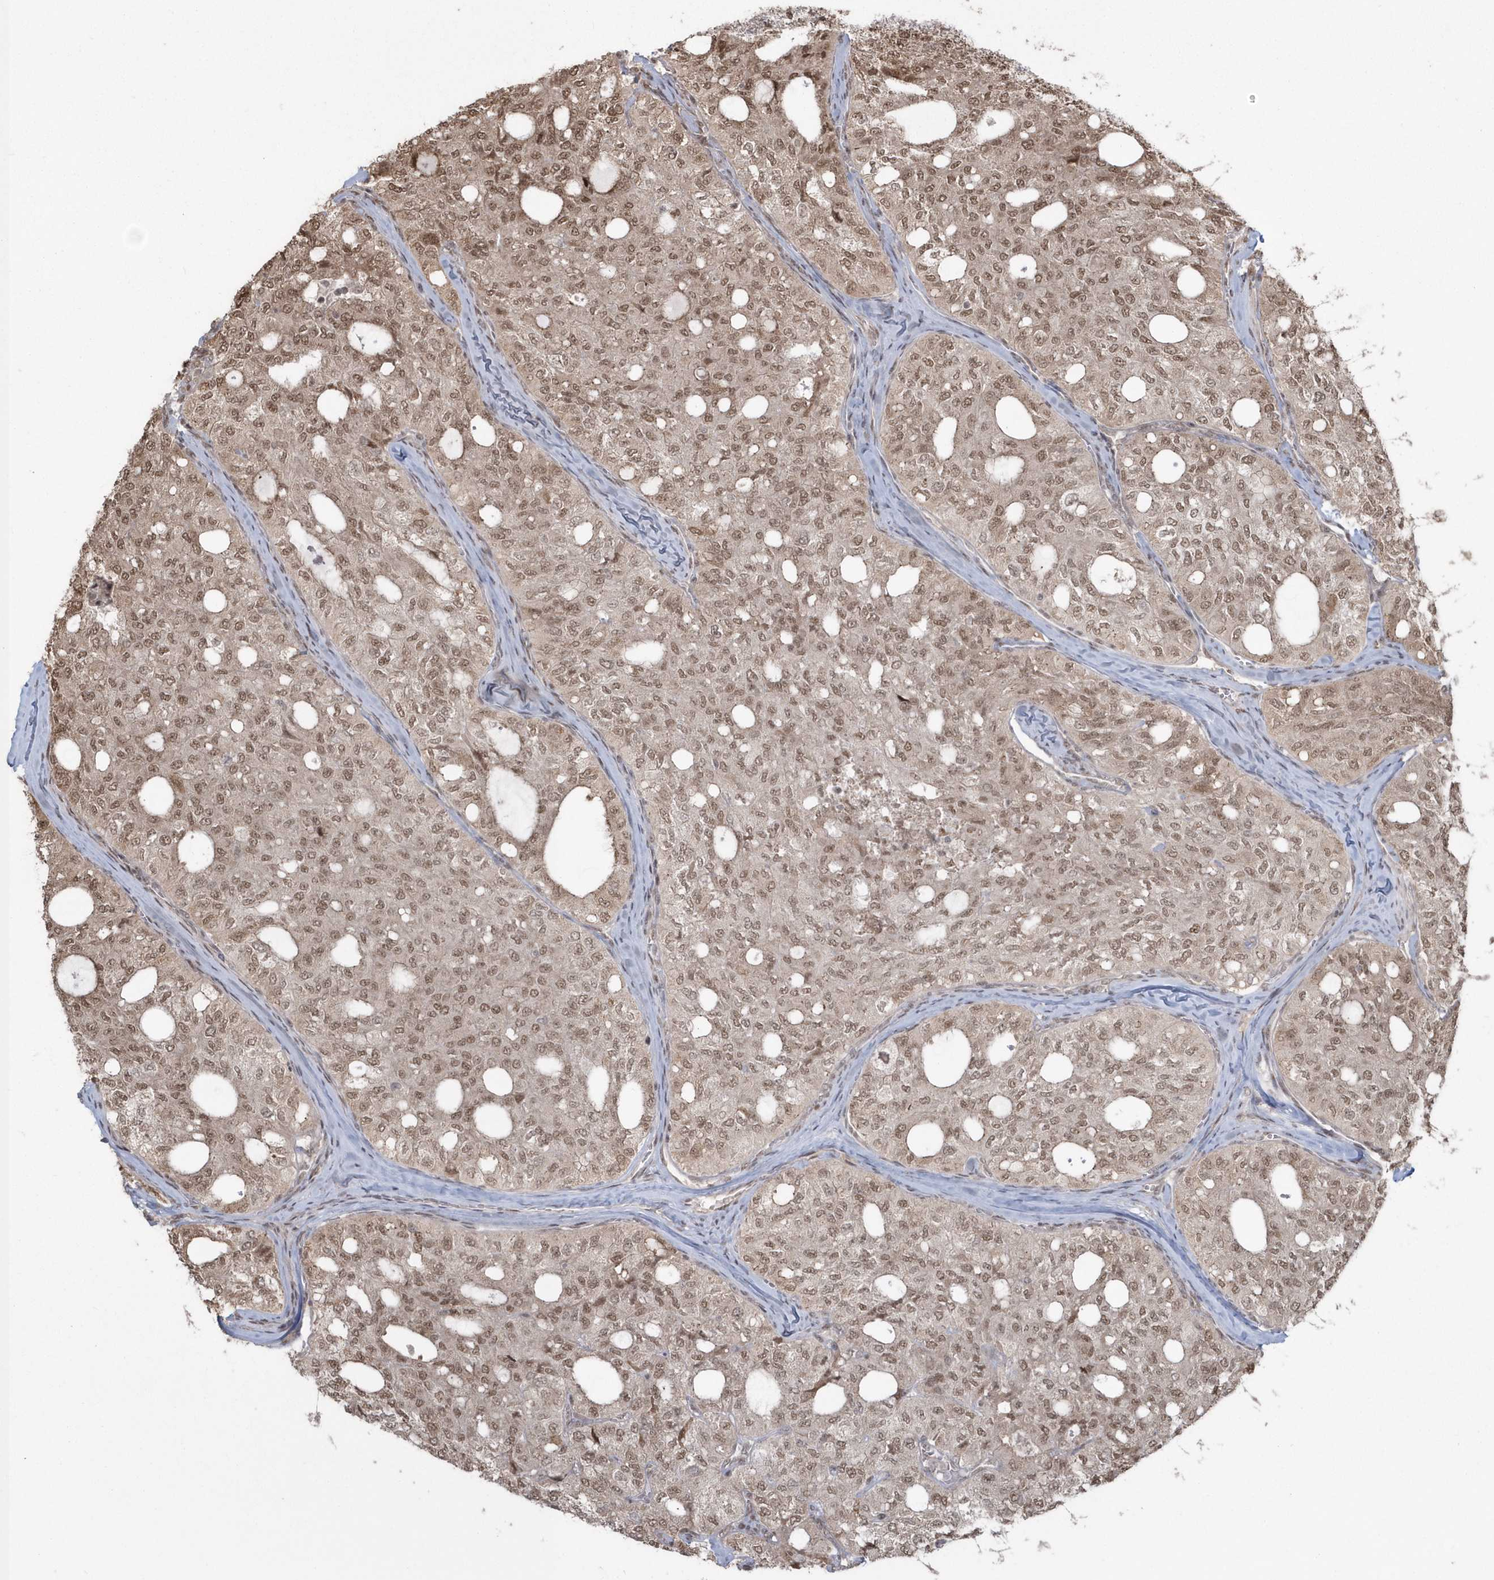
{"staining": {"intensity": "moderate", "quantity": ">75%", "location": "nuclear"}, "tissue": "thyroid cancer", "cell_type": "Tumor cells", "image_type": "cancer", "snomed": [{"axis": "morphology", "description": "Follicular adenoma carcinoma, NOS"}, {"axis": "topography", "description": "Thyroid gland"}], "caption": "Thyroid cancer (follicular adenoma carcinoma) stained with DAB immunohistochemistry exhibits medium levels of moderate nuclear staining in approximately >75% of tumor cells.", "gene": "EPB41L4A", "patient": {"sex": "male", "age": 75}}